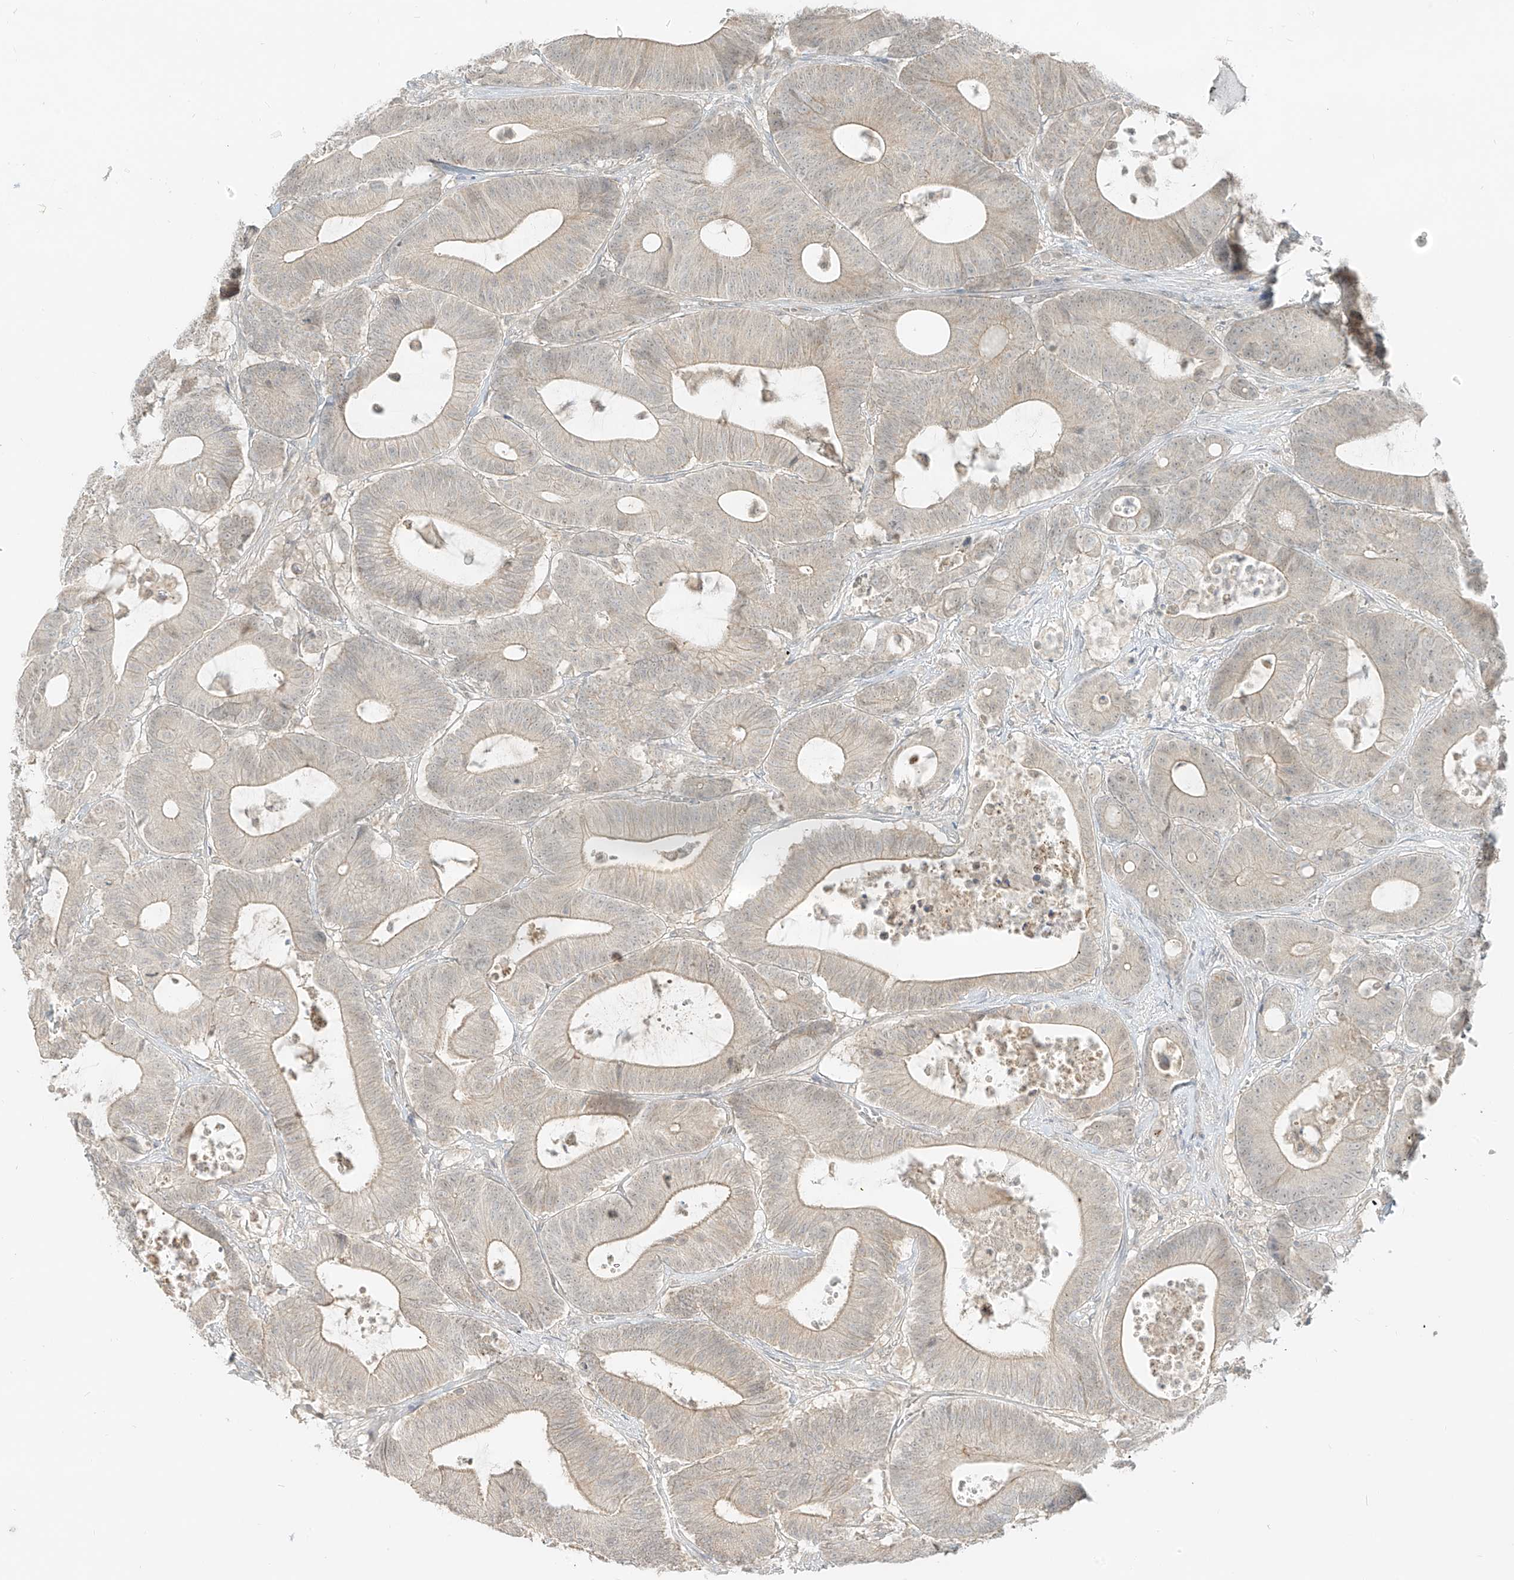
{"staining": {"intensity": "weak", "quantity": "25%-75%", "location": "cytoplasmic/membranous"}, "tissue": "colorectal cancer", "cell_type": "Tumor cells", "image_type": "cancer", "snomed": [{"axis": "morphology", "description": "Adenocarcinoma, NOS"}, {"axis": "topography", "description": "Colon"}], "caption": "Colorectal adenocarcinoma was stained to show a protein in brown. There is low levels of weak cytoplasmic/membranous staining in approximately 25%-75% of tumor cells.", "gene": "LIPT1", "patient": {"sex": "female", "age": 84}}